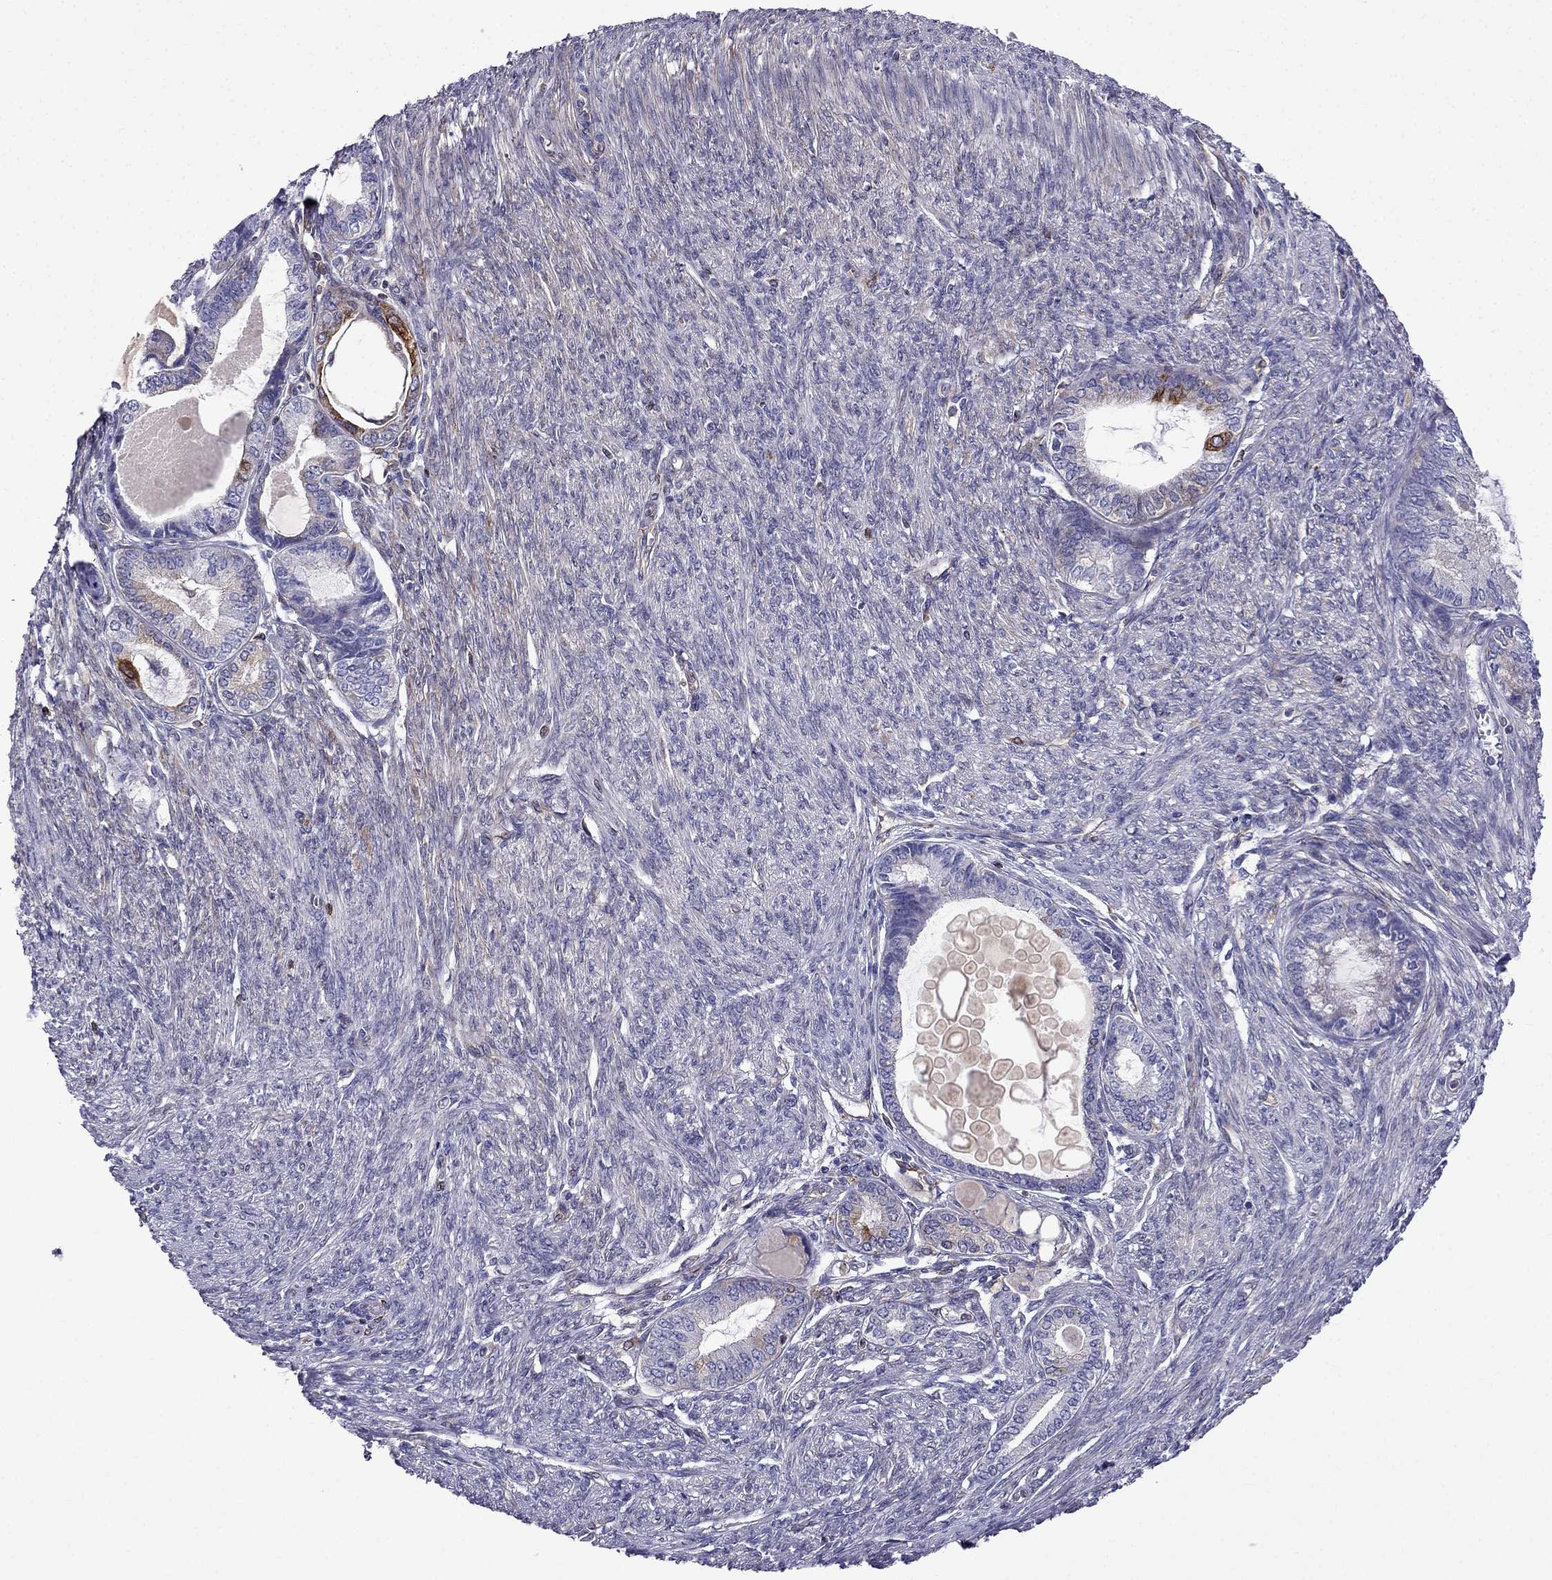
{"staining": {"intensity": "strong", "quantity": "<25%", "location": "cytoplasmic/membranous"}, "tissue": "endometrial cancer", "cell_type": "Tumor cells", "image_type": "cancer", "snomed": [{"axis": "morphology", "description": "Adenocarcinoma, NOS"}, {"axis": "topography", "description": "Endometrium"}], "caption": "Tumor cells display strong cytoplasmic/membranous expression in approximately <25% of cells in endometrial cancer.", "gene": "GNAL", "patient": {"sex": "female", "age": 86}}